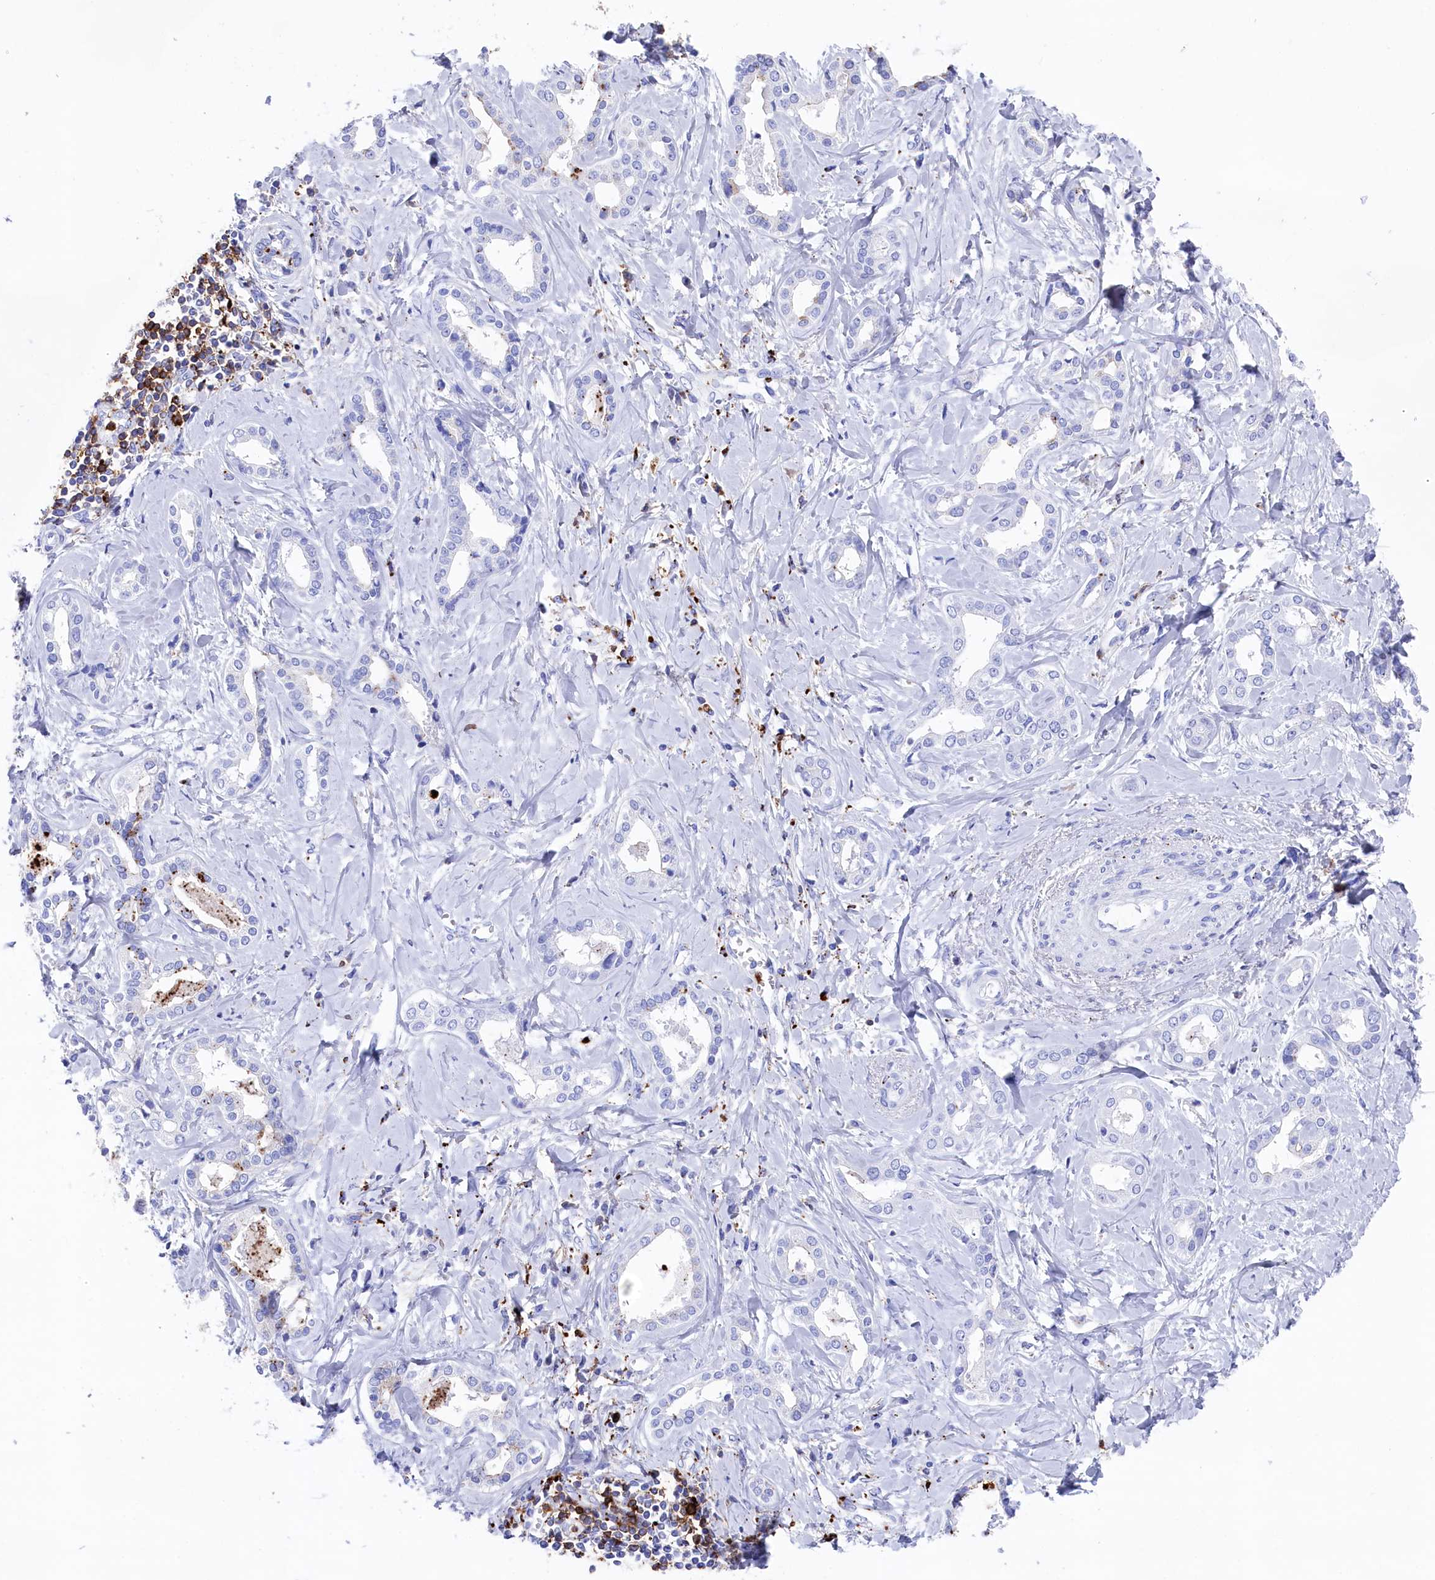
{"staining": {"intensity": "negative", "quantity": "none", "location": "none"}, "tissue": "liver cancer", "cell_type": "Tumor cells", "image_type": "cancer", "snomed": [{"axis": "morphology", "description": "Carcinoma, Hepatocellular, NOS"}, {"axis": "topography", "description": "Liver"}], "caption": "Hepatocellular carcinoma (liver) was stained to show a protein in brown. There is no significant positivity in tumor cells.", "gene": "PLAC8", "patient": {"sex": "female", "age": 73}}